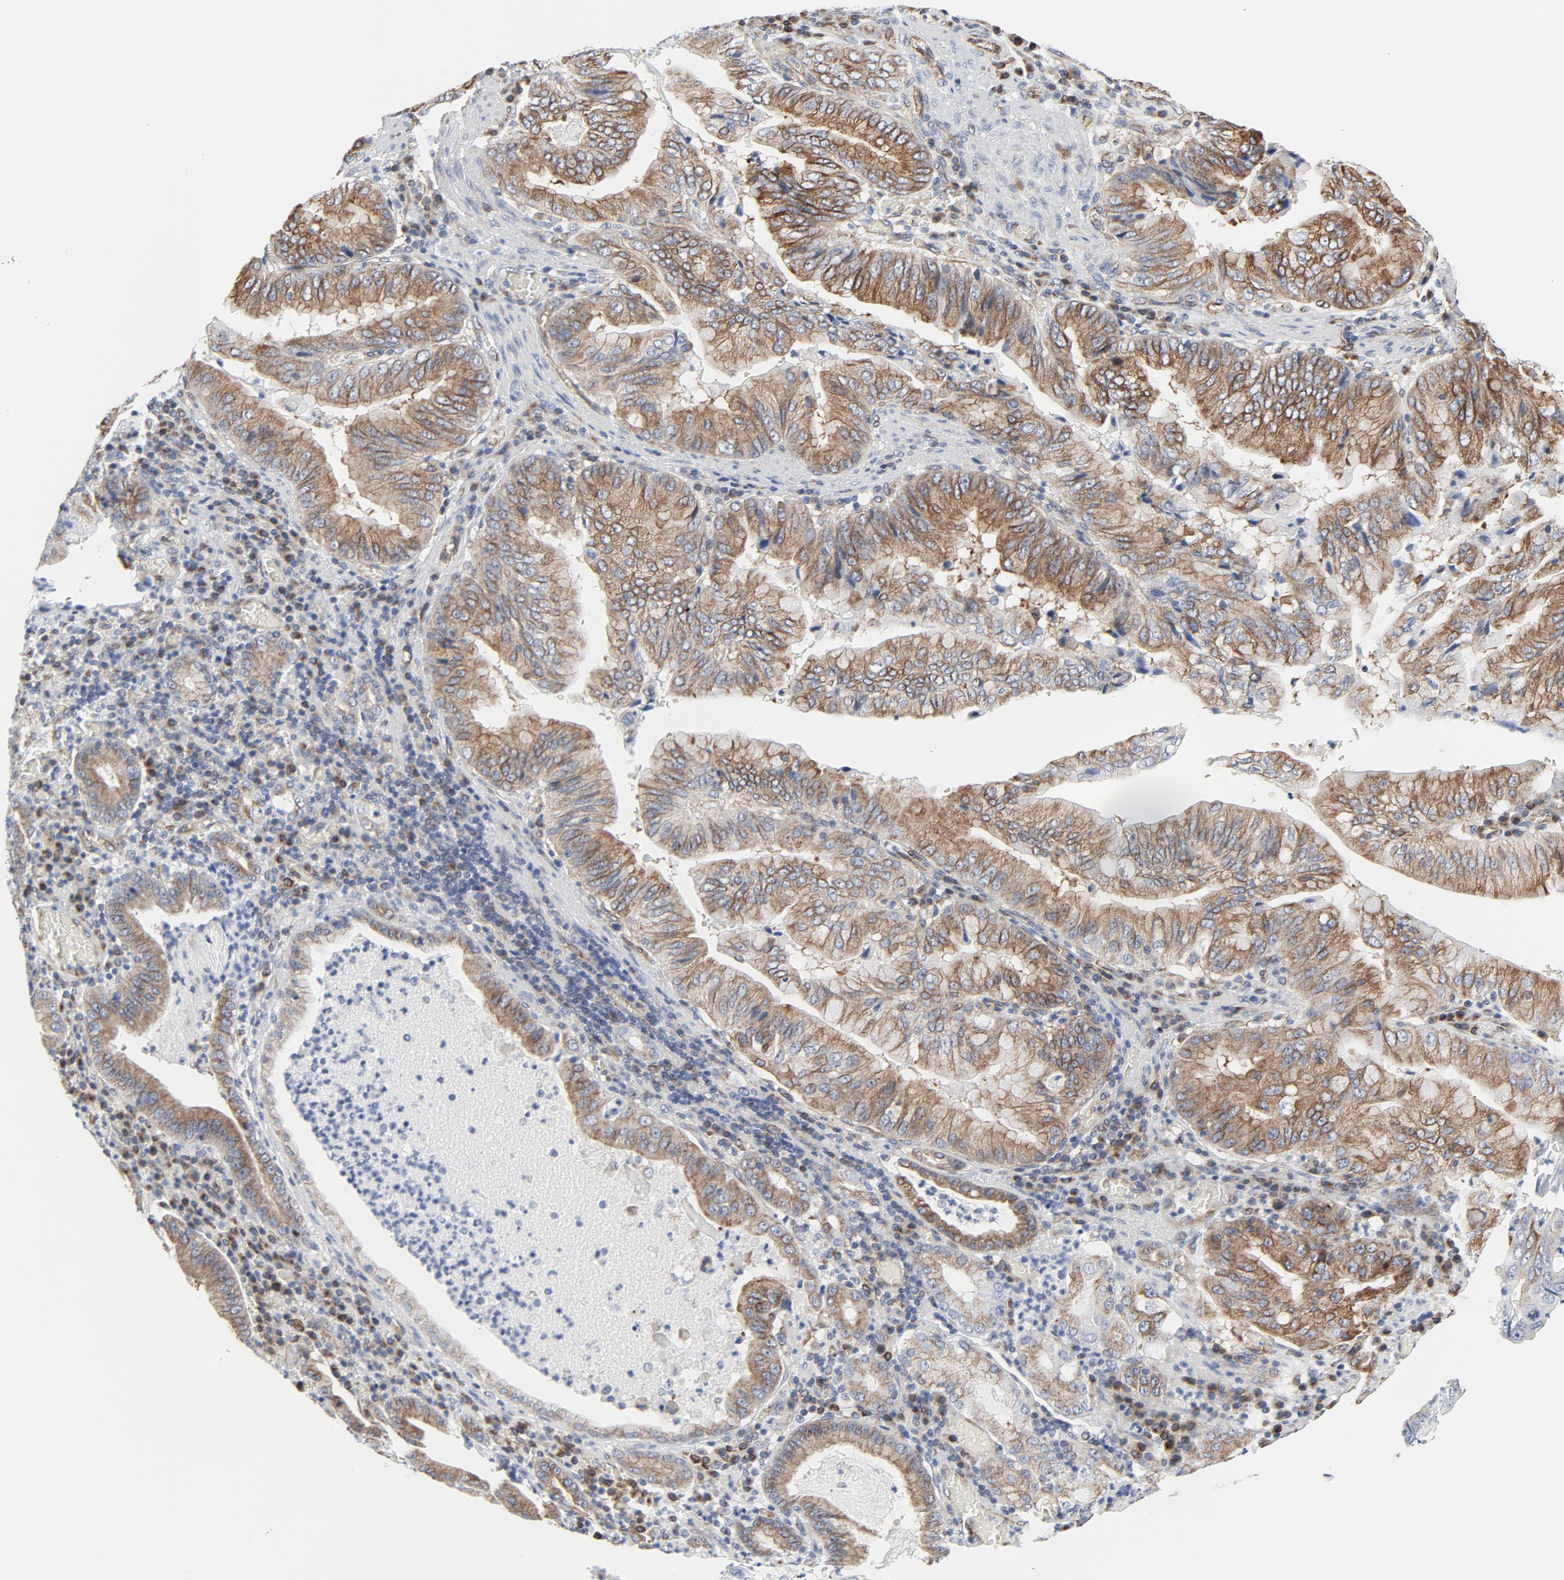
{"staining": {"intensity": "moderate", "quantity": ">75%", "location": "cytoplasmic/membranous"}, "tissue": "stomach cancer", "cell_type": "Tumor cells", "image_type": "cancer", "snomed": [{"axis": "morphology", "description": "Adenocarcinoma, NOS"}, {"axis": "topography", "description": "Stomach, upper"}], "caption": "Stomach adenocarcinoma was stained to show a protein in brown. There is medium levels of moderate cytoplasmic/membranous expression in approximately >75% of tumor cells.", "gene": "TUBB1", "patient": {"sex": "male", "age": 80}}